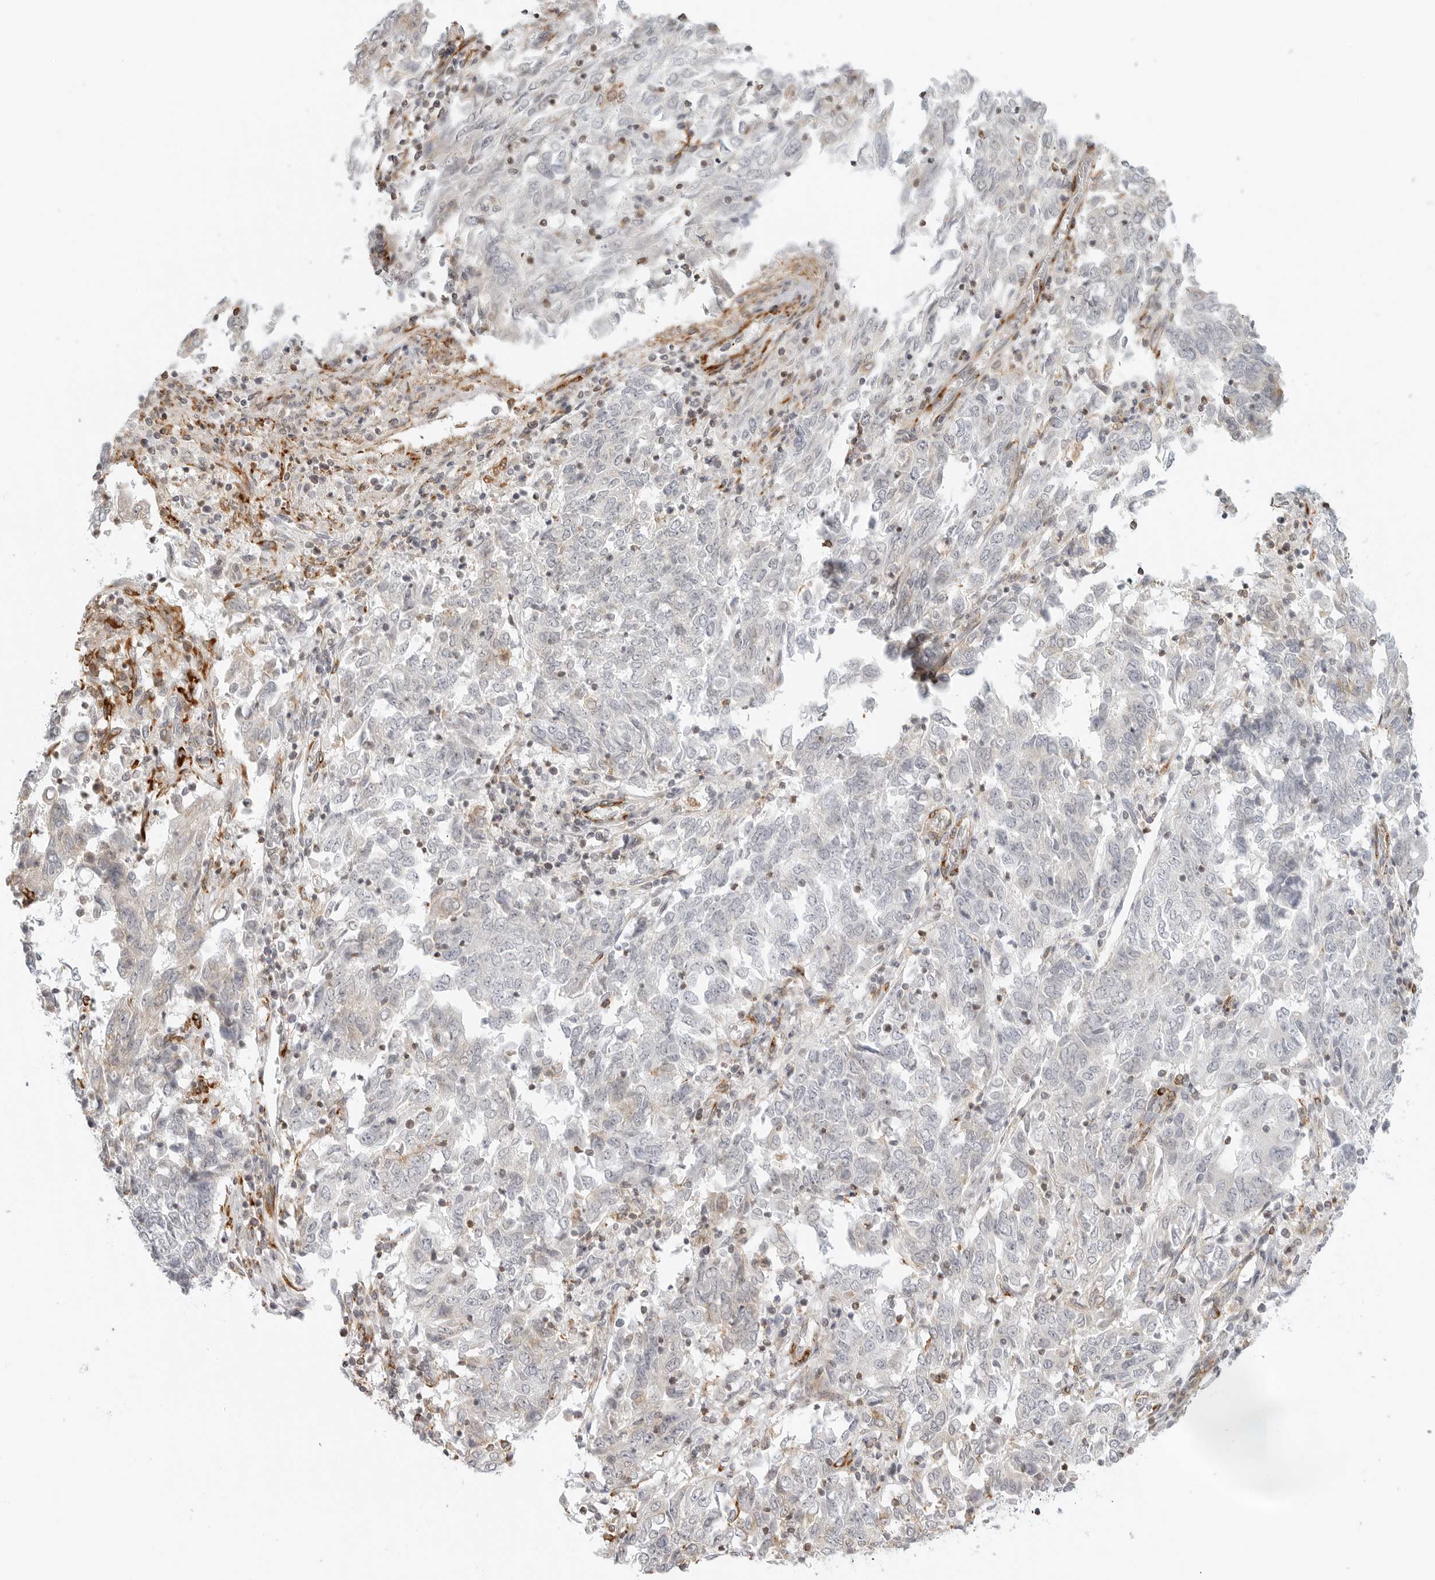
{"staining": {"intensity": "negative", "quantity": "none", "location": "none"}, "tissue": "endometrial cancer", "cell_type": "Tumor cells", "image_type": "cancer", "snomed": [{"axis": "morphology", "description": "Adenocarcinoma, NOS"}, {"axis": "topography", "description": "Endometrium"}], "caption": "Immunohistochemical staining of endometrial adenocarcinoma shows no significant expression in tumor cells. (Stains: DAB immunohistochemistry (IHC) with hematoxylin counter stain, Microscopy: brightfield microscopy at high magnification).", "gene": "C1QTNF1", "patient": {"sex": "female", "age": 80}}